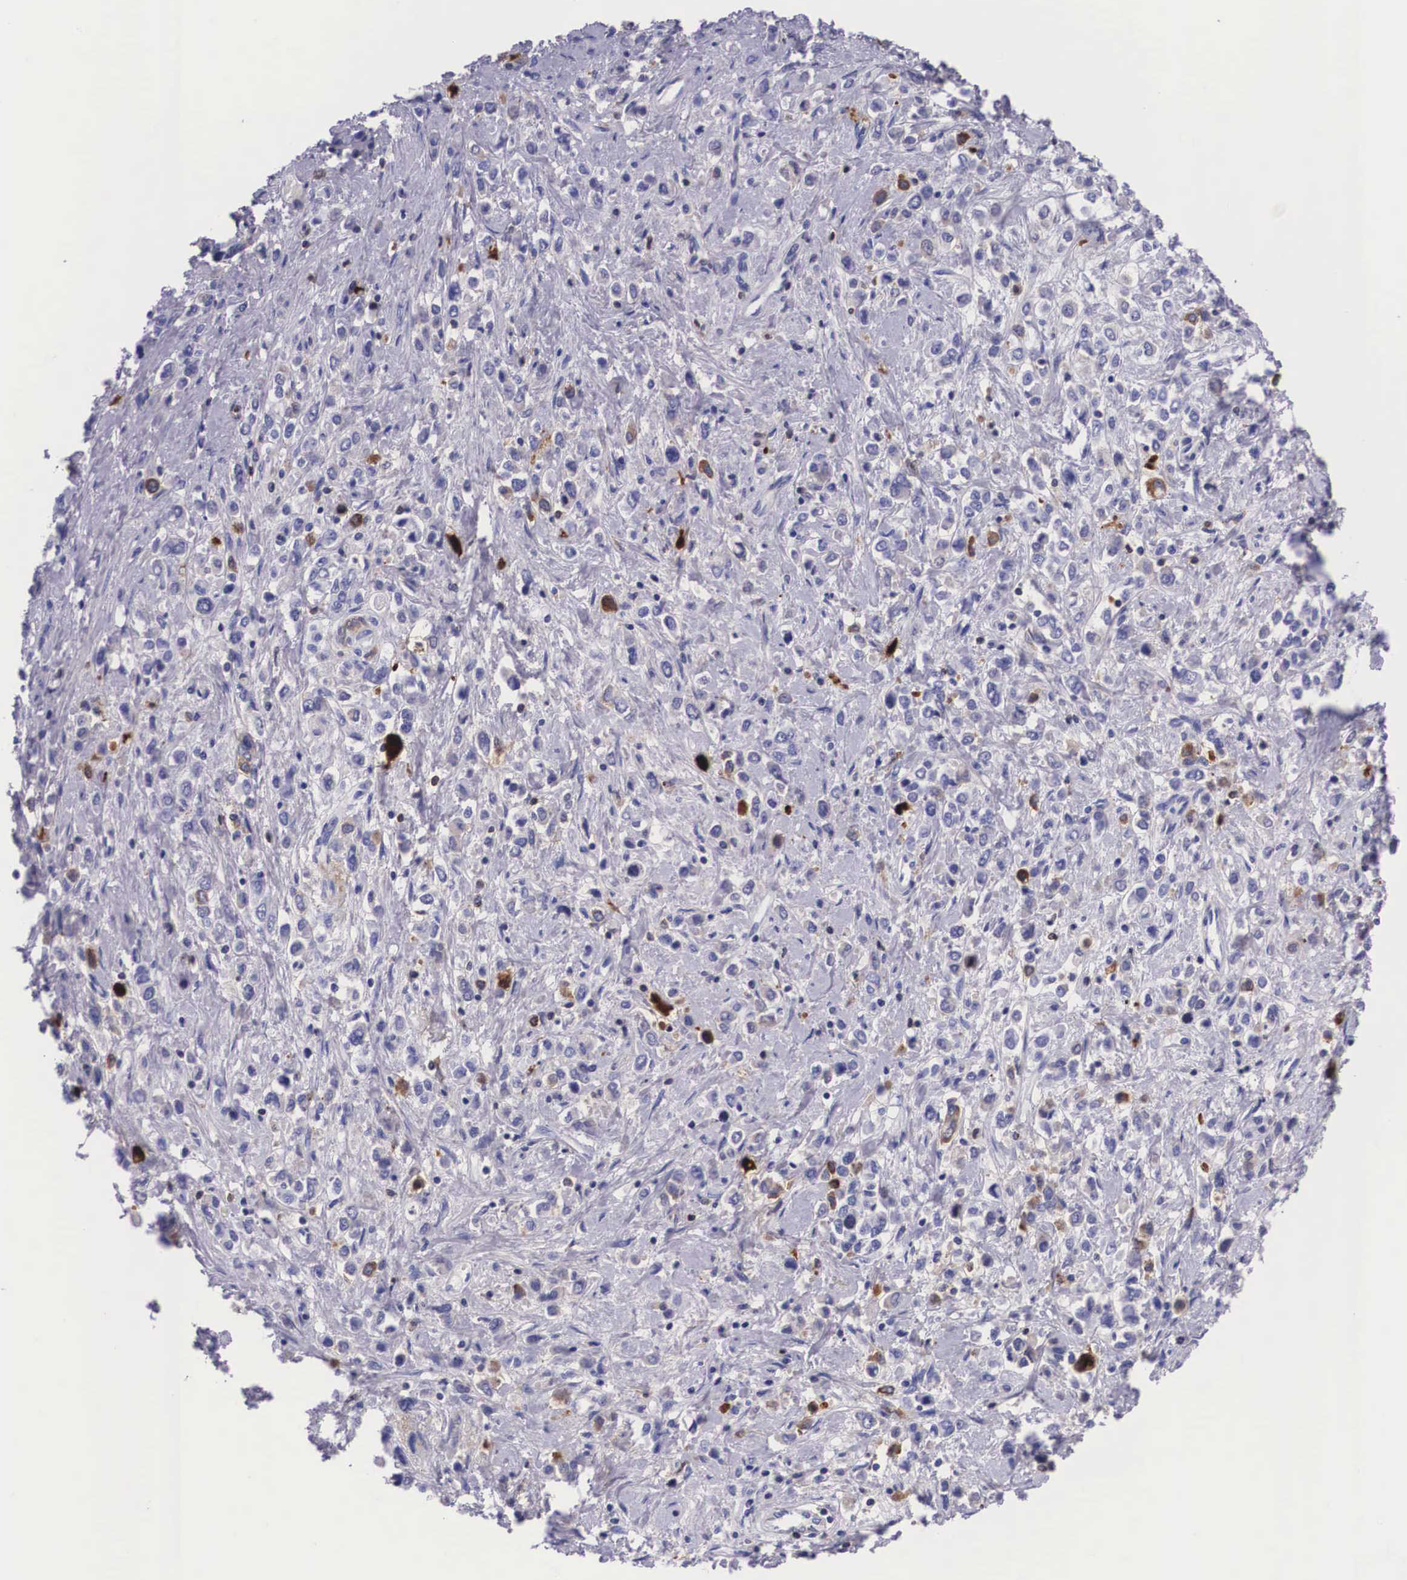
{"staining": {"intensity": "negative", "quantity": "none", "location": "none"}, "tissue": "stomach cancer", "cell_type": "Tumor cells", "image_type": "cancer", "snomed": [{"axis": "morphology", "description": "Adenocarcinoma, NOS"}, {"axis": "topography", "description": "Stomach, upper"}], "caption": "Immunohistochemical staining of stomach adenocarcinoma reveals no significant staining in tumor cells. (Brightfield microscopy of DAB immunohistochemistry at high magnification).", "gene": "PLG", "patient": {"sex": "male", "age": 76}}